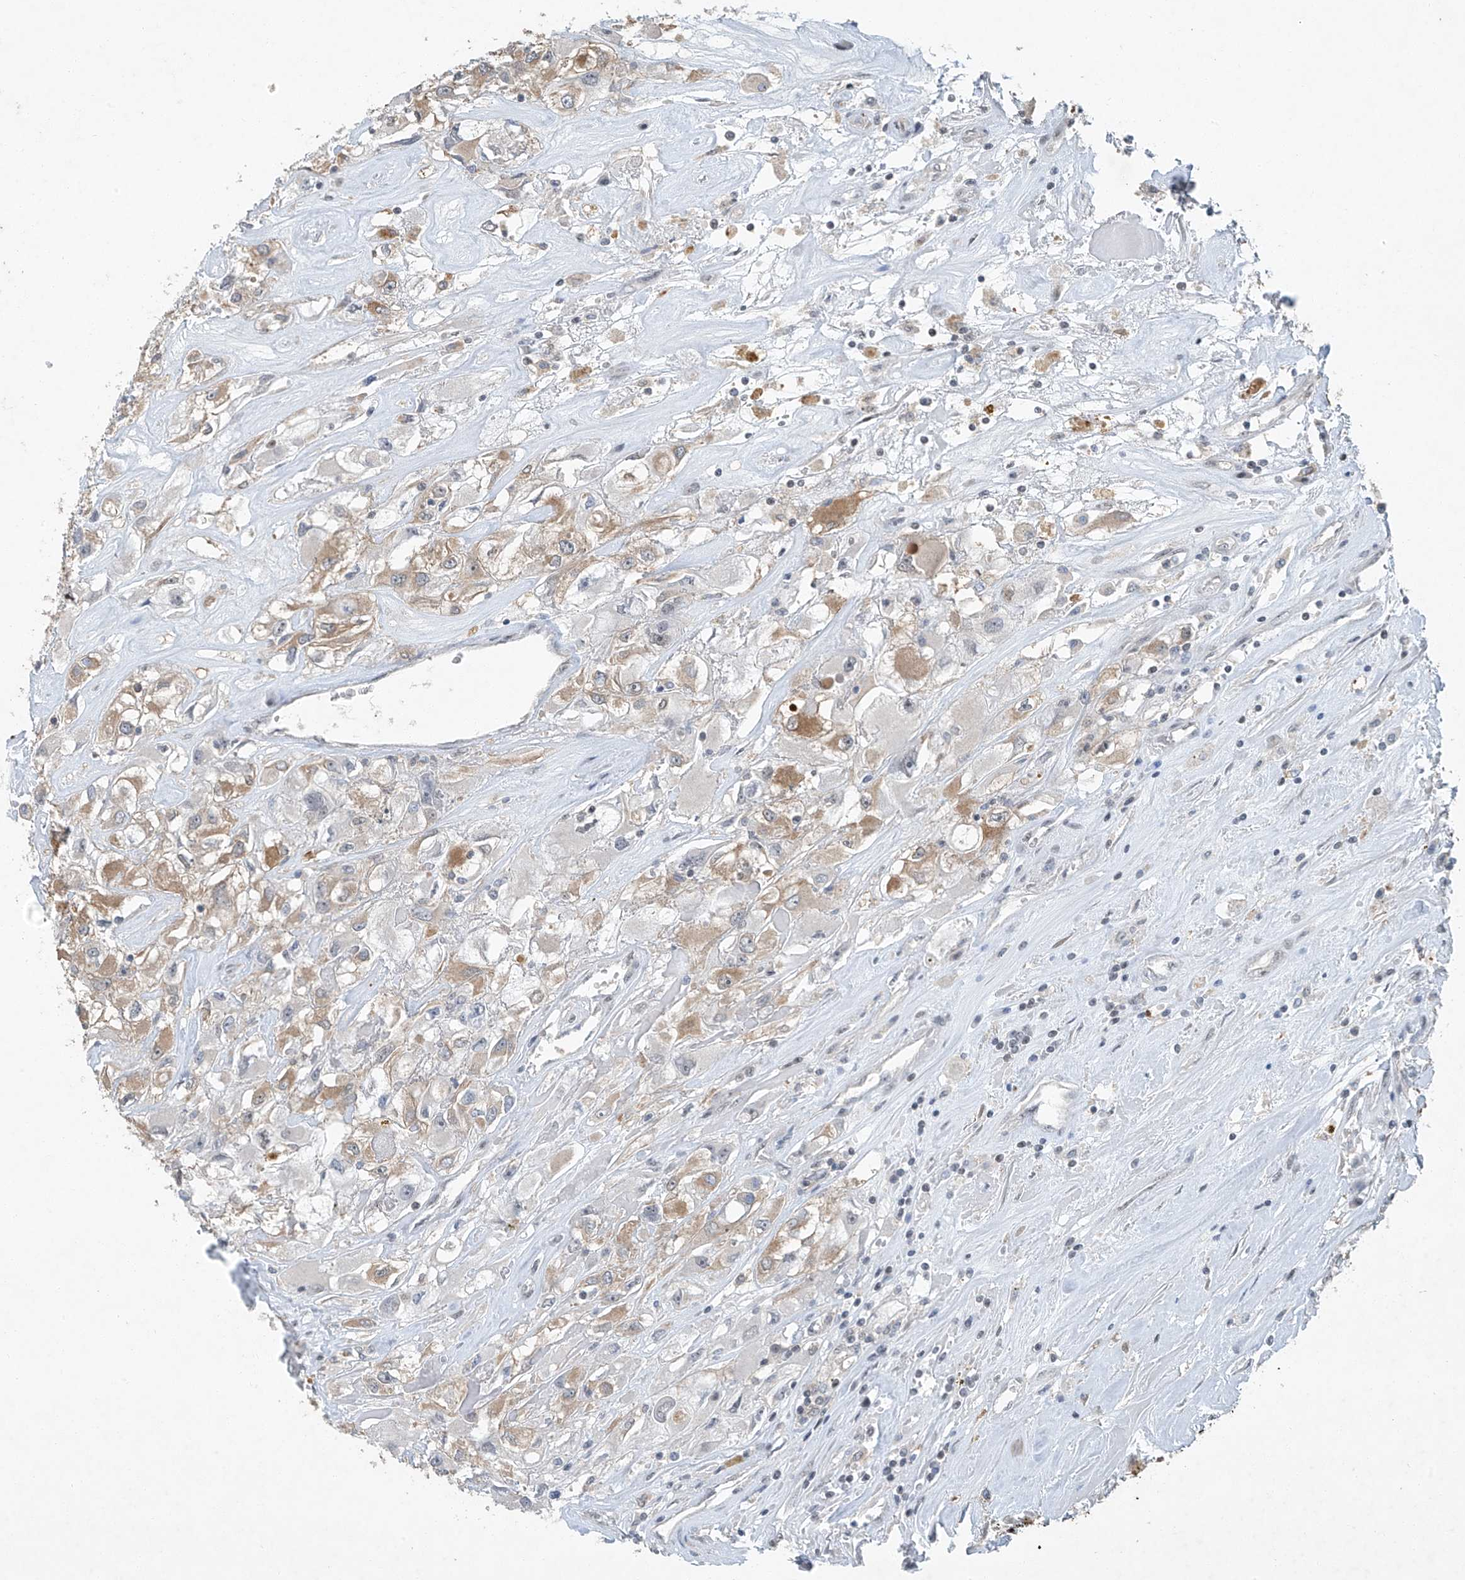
{"staining": {"intensity": "weak", "quantity": "25%-75%", "location": "cytoplasmic/membranous"}, "tissue": "renal cancer", "cell_type": "Tumor cells", "image_type": "cancer", "snomed": [{"axis": "morphology", "description": "Adenocarcinoma, NOS"}, {"axis": "topography", "description": "Kidney"}], "caption": "Protein staining by immunohistochemistry reveals weak cytoplasmic/membranous staining in about 25%-75% of tumor cells in renal cancer.", "gene": "TAF8", "patient": {"sex": "female", "age": 52}}